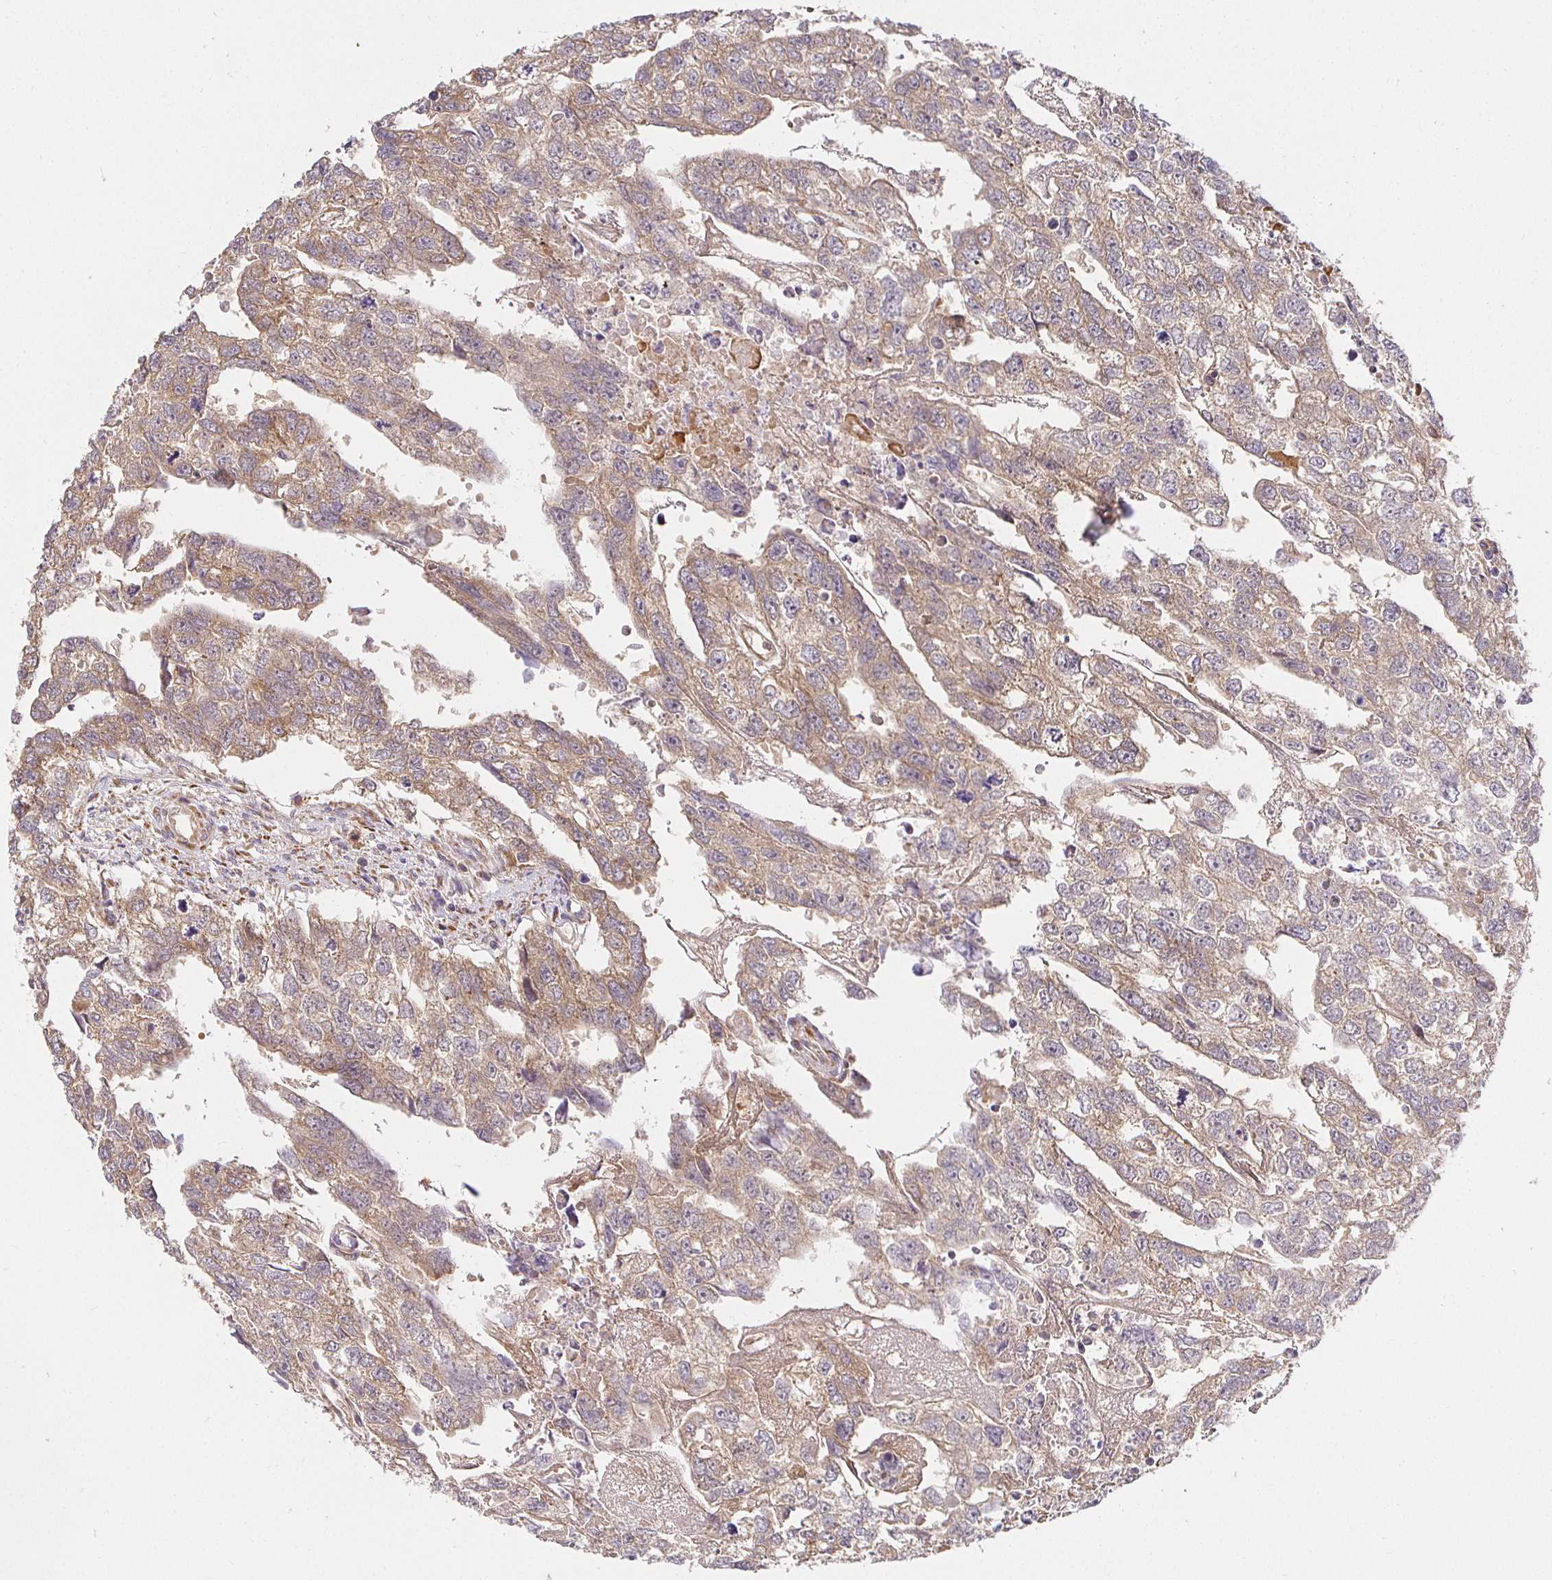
{"staining": {"intensity": "weak", "quantity": ">75%", "location": "cytoplasmic/membranous"}, "tissue": "testis cancer", "cell_type": "Tumor cells", "image_type": "cancer", "snomed": [{"axis": "morphology", "description": "Carcinoma, Embryonal, NOS"}, {"axis": "morphology", "description": "Teratoma, malignant, NOS"}, {"axis": "topography", "description": "Testis"}], "caption": "Weak cytoplasmic/membranous positivity for a protein is appreciated in about >75% of tumor cells of testis cancer (embryonal carcinoma) using immunohistochemistry.", "gene": "IRAK1", "patient": {"sex": "male", "age": 44}}